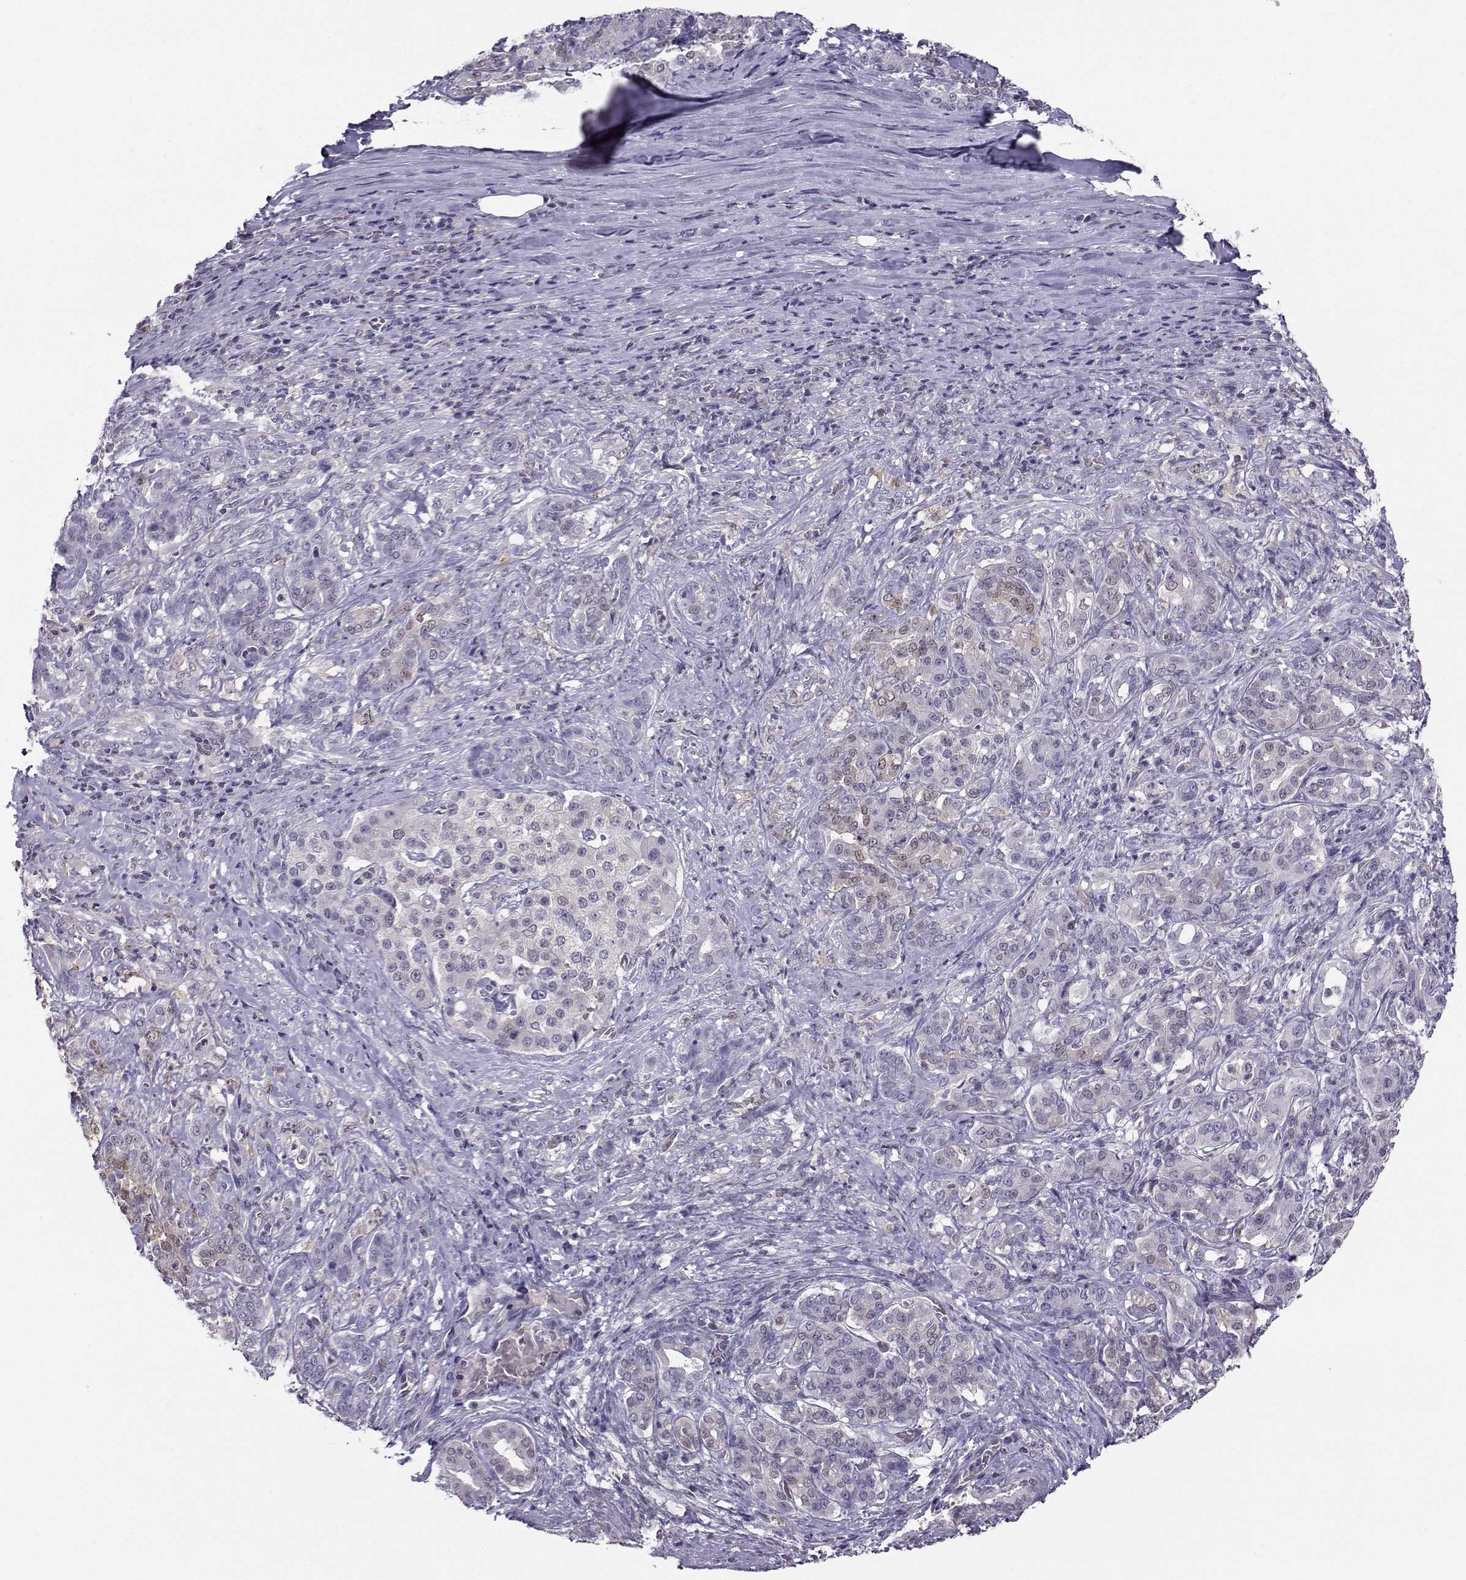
{"staining": {"intensity": "negative", "quantity": "none", "location": "none"}, "tissue": "pancreatic cancer", "cell_type": "Tumor cells", "image_type": "cancer", "snomed": [{"axis": "morphology", "description": "Normal tissue, NOS"}, {"axis": "morphology", "description": "Inflammation, NOS"}, {"axis": "morphology", "description": "Adenocarcinoma, NOS"}, {"axis": "topography", "description": "Pancreas"}], "caption": "Human pancreatic cancer (adenocarcinoma) stained for a protein using immunohistochemistry (IHC) shows no positivity in tumor cells.", "gene": "PGK1", "patient": {"sex": "male", "age": 57}}